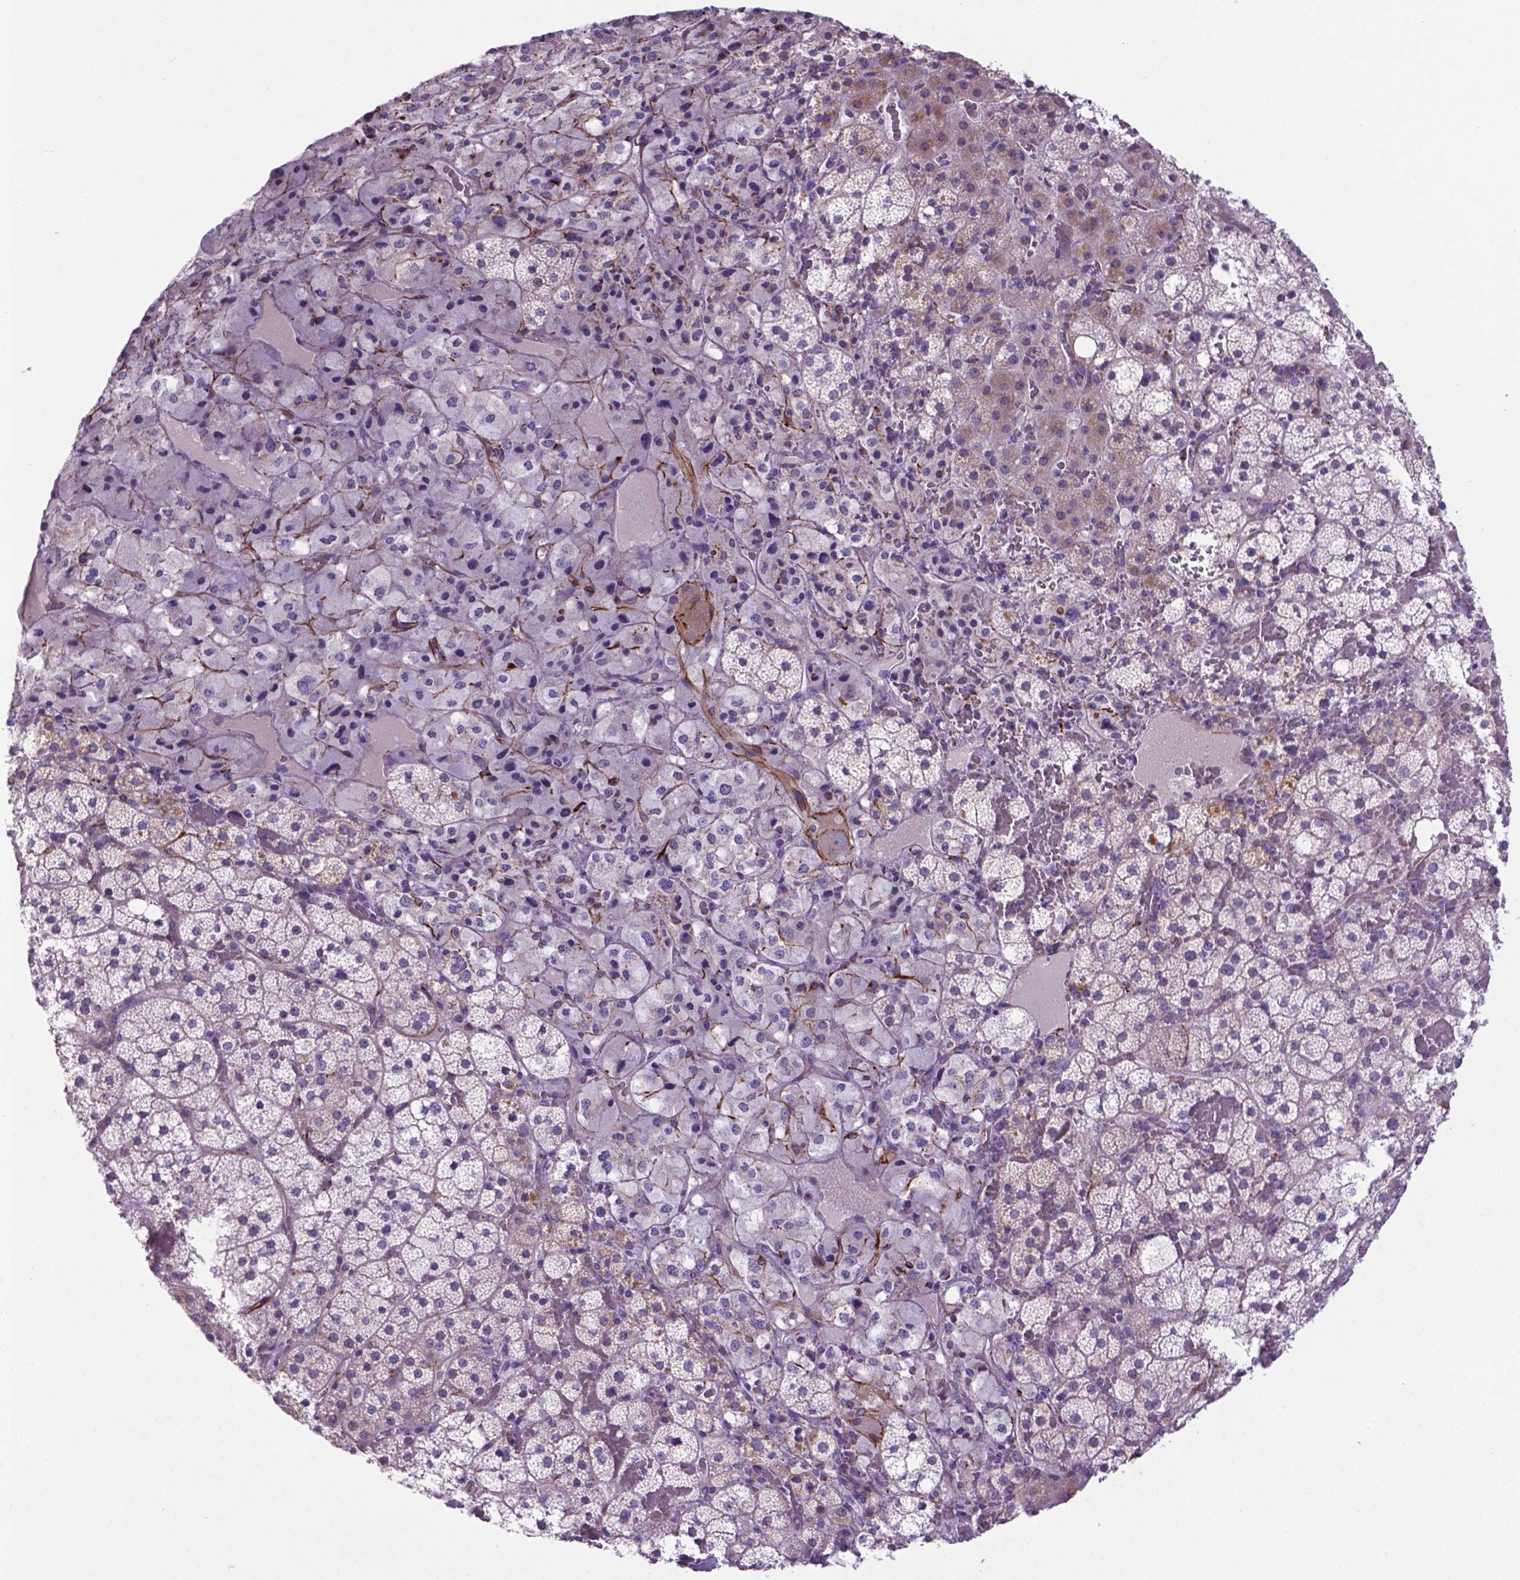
{"staining": {"intensity": "weak", "quantity": "<25%", "location": "cytoplasmic/membranous"}, "tissue": "adrenal gland", "cell_type": "Glandular cells", "image_type": "normal", "snomed": [{"axis": "morphology", "description": "Normal tissue, NOS"}, {"axis": "topography", "description": "Adrenal gland"}], "caption": "Immunohistochemistry image of benign adrenal gland: adrenal gland stained with DAB reveals no significant protein expression in glandular cells.", "gene": "LZTR1", "patient": {"sex": "male", "age": 53}}